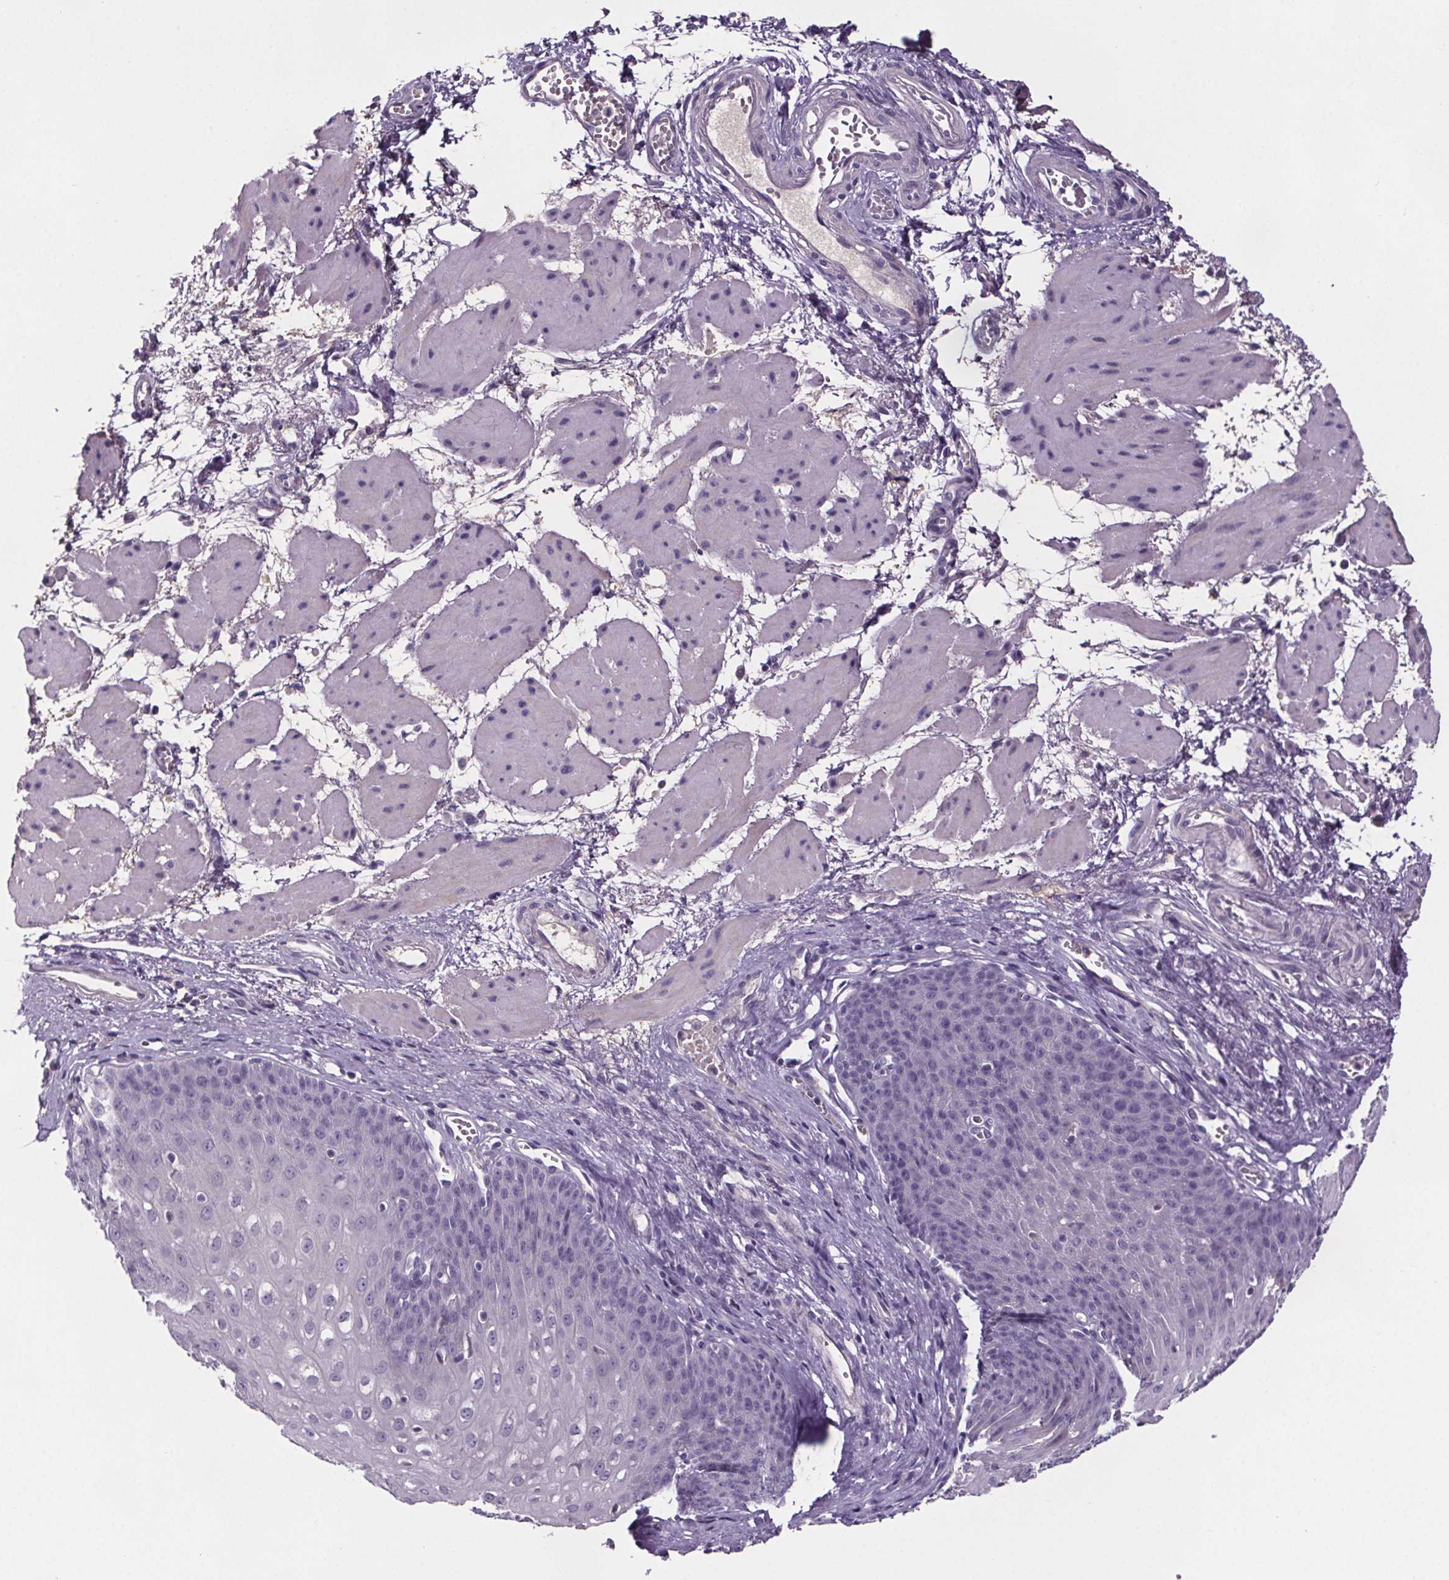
{"staining": {"intensity": "negative", "quantity": "none", "location": "none"}, "tissue": "esophagus", "cell_type": "Squamous epithelial cells", "image_type": "normal", "snomed": [{"axis": "morphology", "description": "Normal tissue, NOS"}, {"axis": "topography", "description": "Esophagus"}], "caption": "IHC histopathology image of benign esophagus stained for a protein (brown), which displays no positivity in squamous epithelial cells. (DAB IHC visualized using brightfield microscopy, high magnification).", "gene": "CUBN", "patient": {"sex": "male", "age": 71}}